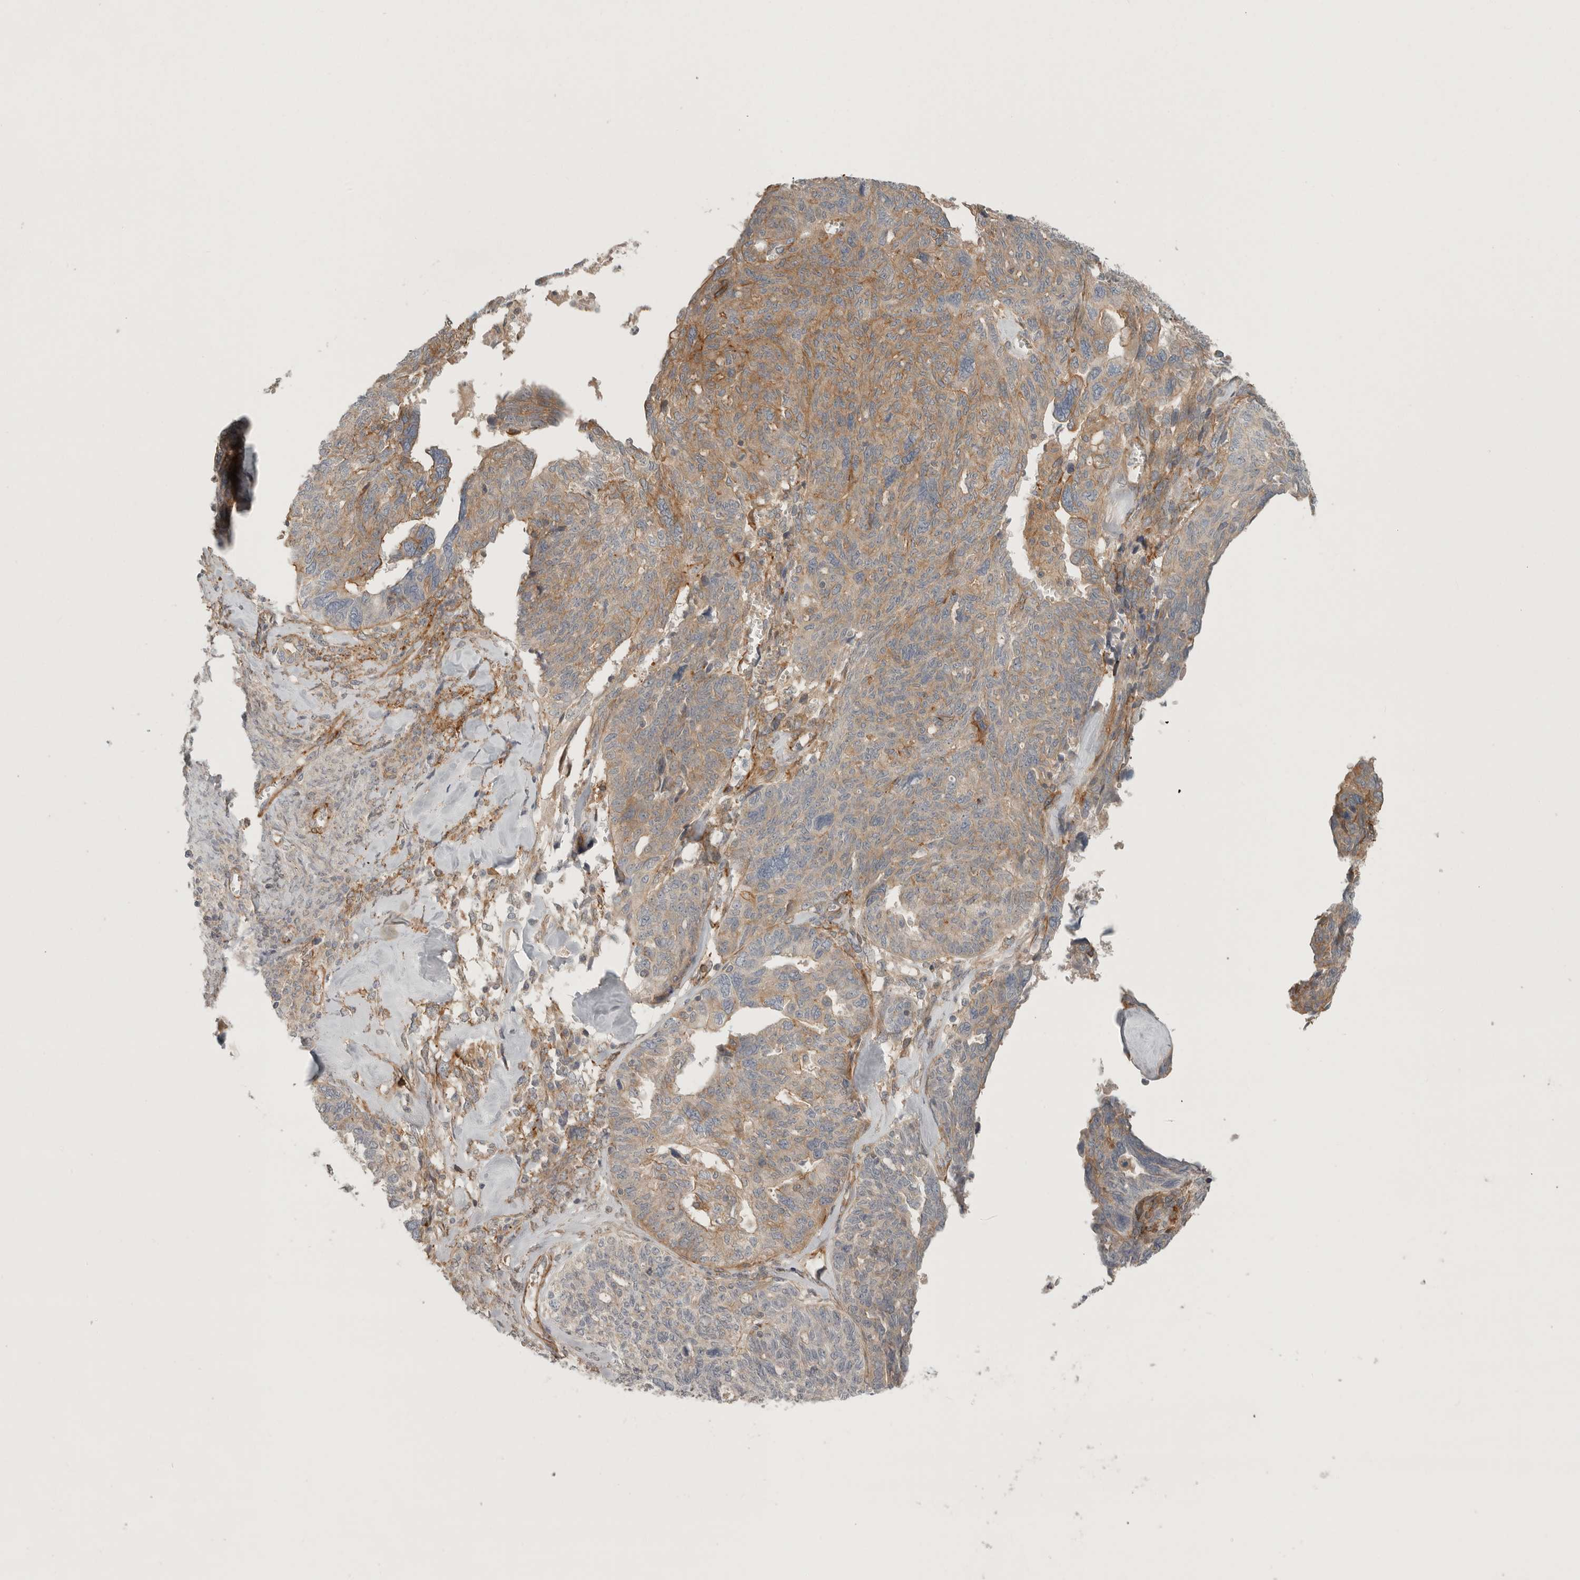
{"staining": {"intensity": "moderate", "quantity": "25%-75%", "location": "cytoplasmic/membranous"}, "tissue": "ovarian cancer", "cell_type": "Tumor cells", "image_type": "cancer", "snomed": [{"axis": "morphology", "description": "Cystadenocarcinoma, serous, NOS"}, {"axis": "topography", "description": "Ovary"}], "caption": "Protein analysis of serous cystadenocarcinoma (ovarian) tissue reveals moderate cytoplasmic/membranous expression in about 25%-75% of tumor cells. (brown staining indicates protein expression, while blue staining denotes nuclei).", "gene": "LONRF1", "patient": {"sex": "female", "age": 79}}